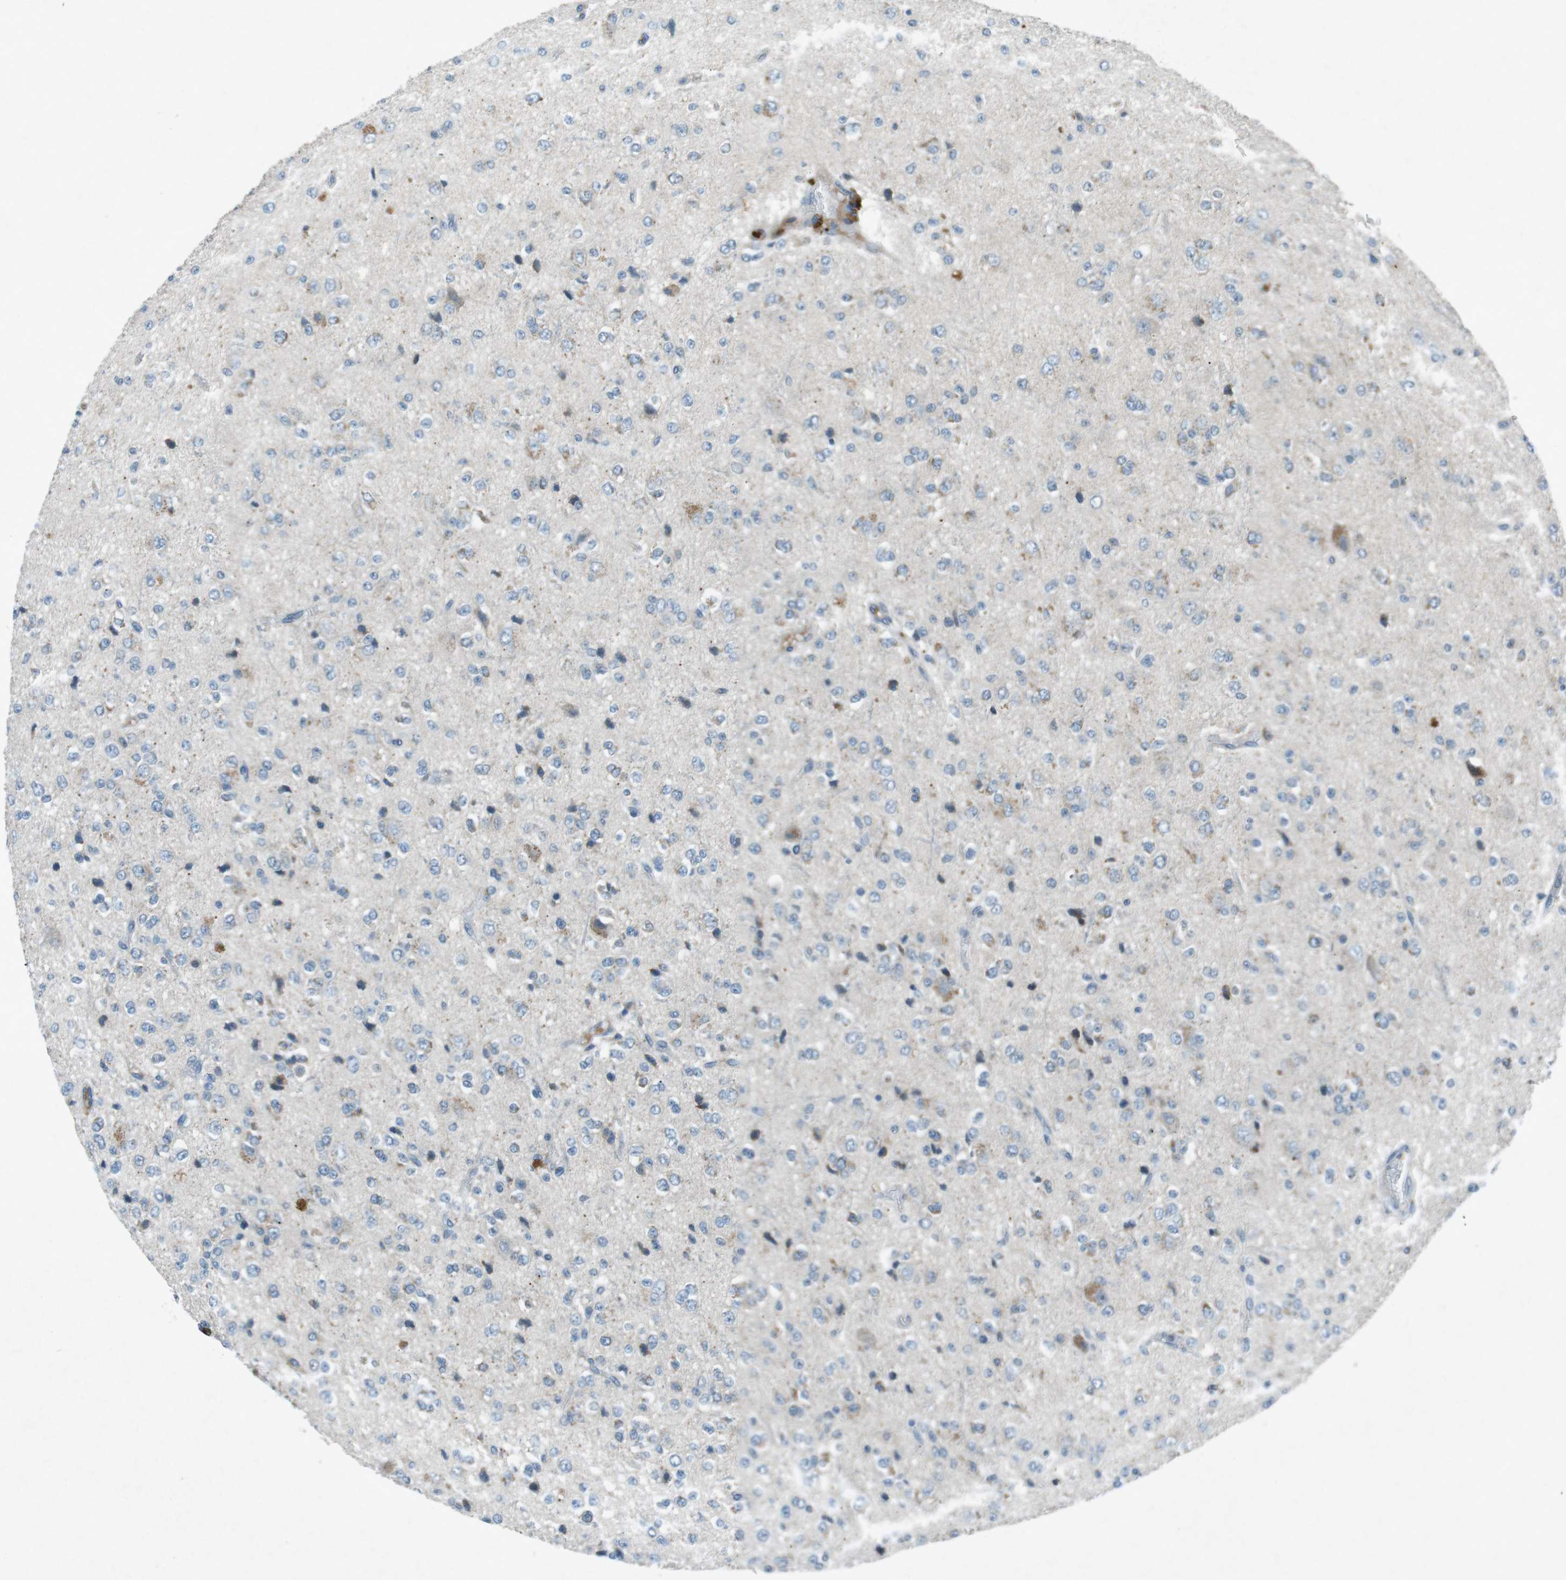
{"staining": {"intensity": "moderate", "quantity": "<25%", "location": "cytoplasmic/membranous"}, "tissue": "glioma", "cell_type": "Tumor cells", "image_type": "cancer", "snomed": [{"axis": "morphology", "description": "Glioma, malignant, High grade"}, {"axis": "topography", "description": "pancreas cauda"}], "caption": "IHC (DAB (3,3'-diaminobenzidine)) staining of glioma exhibits moderate cytoplasmic/membranous protein expression in approximately <25% of tumor cells.", "gene": "FCRLA", "patient": {"sex": "male", "age": 60}}